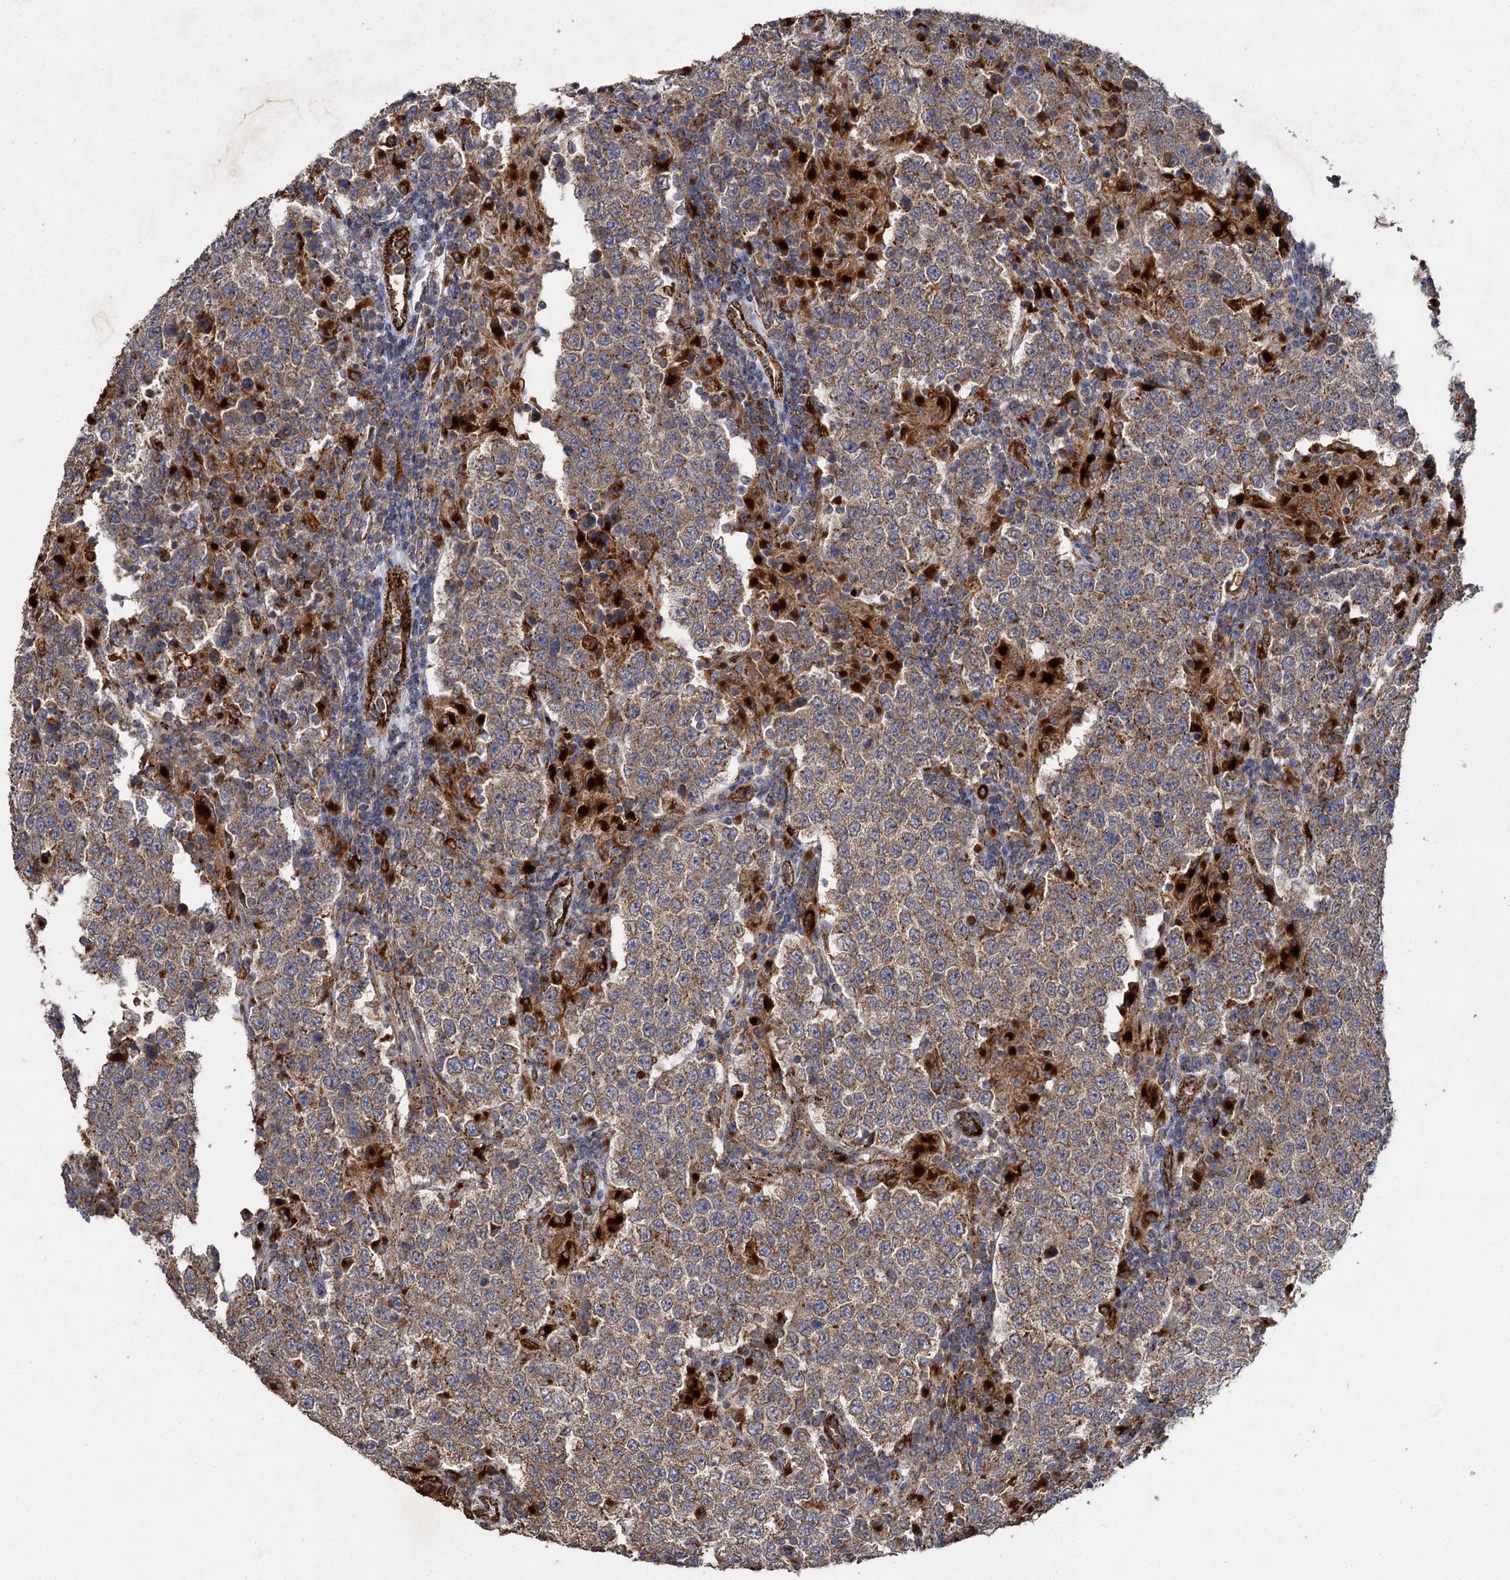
{"staining": {"intensity": "moderate", "quantity": "25%-75%", "location": "cytoplasmic/membranous"}, "tissue": "testis cancer", "cell_type": "Tumor cells", "image_type": "cancer", "snomed": [{"axis": "morphology", "description": "Normal tissue, NOS"}, {"axis": "morphology", "description": "Urothelial carcinoma, High grade"}, {"axis": "morphology", "description": "Seminoma, NOS"}, {"axis": "morphology", "description": "Carcinoma, Embryonal, NOS"}, {"axis": "topography", "description": "Urinary bladder"}, {"axis": "topography", "description": "Testis"}], "caption": "Immunohistochemistry (IHC) staining of testis cancer (seminoma), which demonstrates medium levels of moderate cytoplasmic/membranous staining in about 25%-75% of tumor cells indicating moderate cytoplasmic/membranous protein expression. The staining was performed using DAB (brown) for protein detection and nuclei were counterstained in hematoxylin (blue).", "gene": "GBA1", "patient": {"sex": "male", "age": 41}}